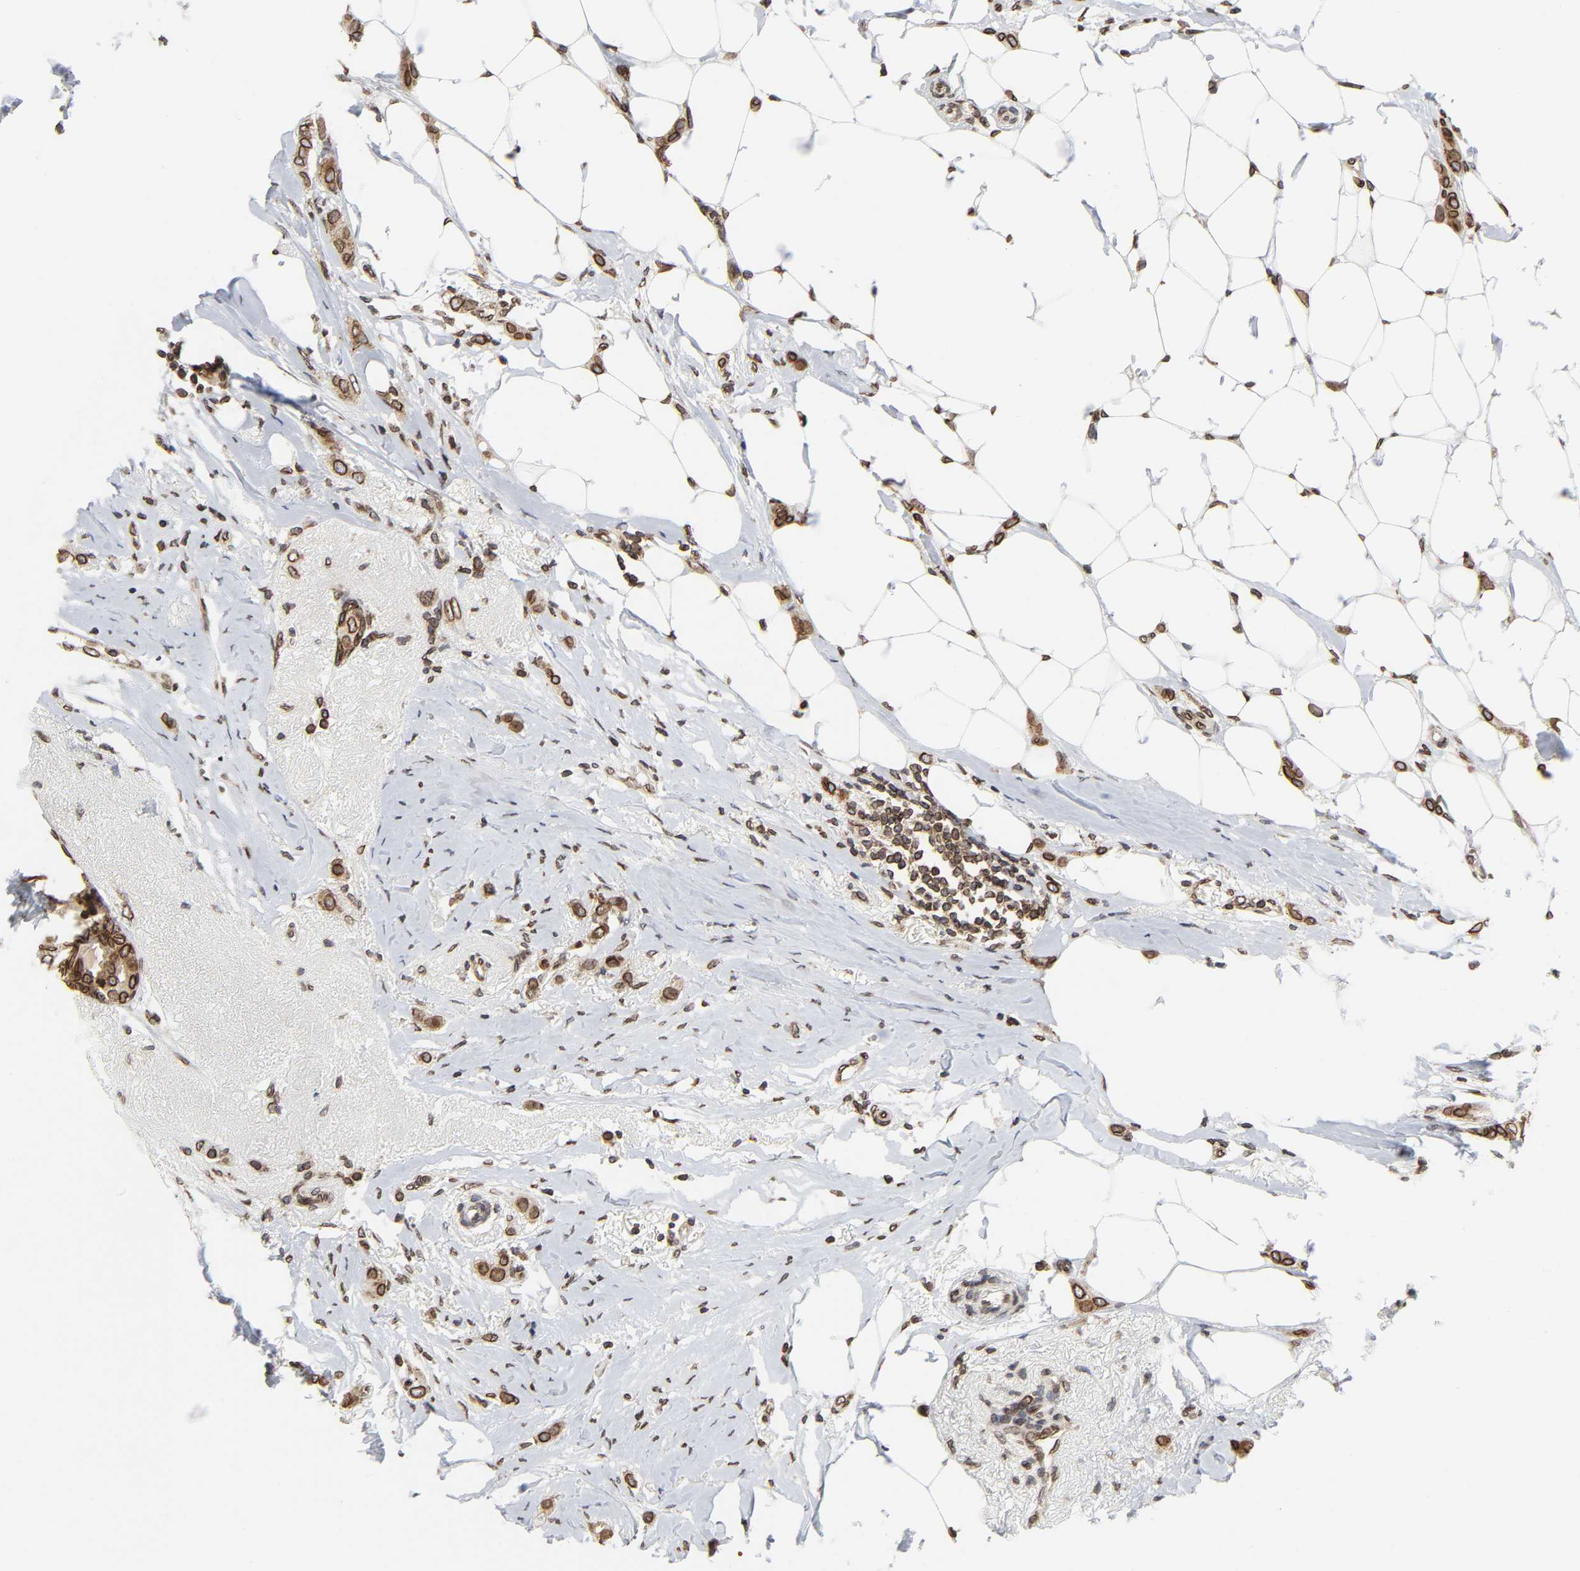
{"staining": {"intensity": "strong", "quantity": ">75%", "location": "cytoplasmic/membranous,nuclear"}, "tissue": "breast cancer", "cell_type": "Tumor cells", "image_type": "cancer", "snomed": [{"axis": "morphology", "description": "Lobular carcinoma"}, {"axis": "topography", "description": "Breast"}], "caption": "Strong cytoplasmic/membranous and nuclear positivity for a protein is identified in approximately >75% of tumor cells of lobular carcinoma (breast) using IHC.", "gene": "RANGAP1", "patient": {"sex": "female", "age": 55}}